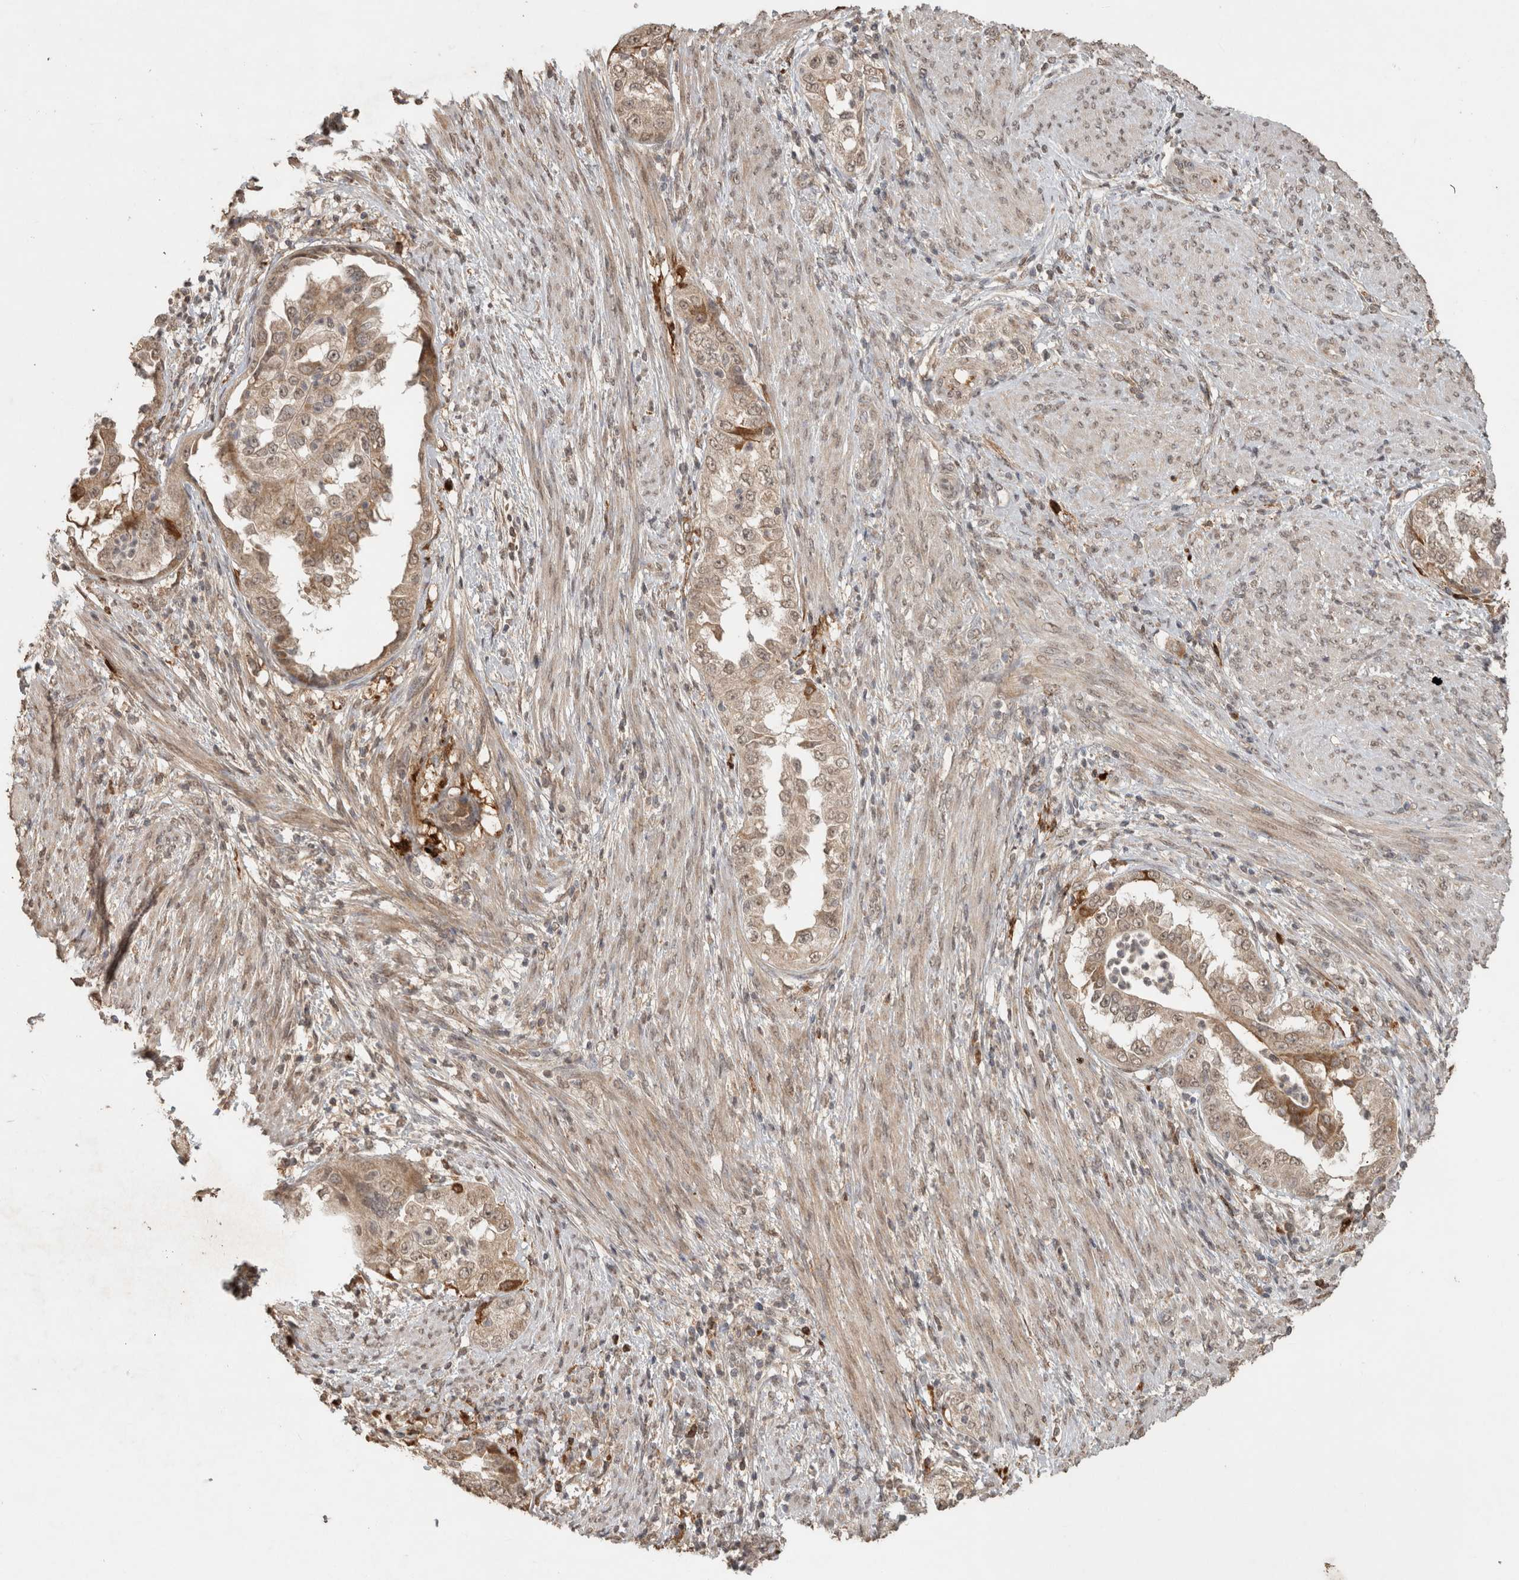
{"staining": {"intensity": "weak", "quantity": ">75%", "location": "cytoplasmic/membranous"}, "tissue": "endometrial cancer", "cell_type": "Tumor cells", "image_type": "cancer", "snomed": [{"axis": "morphology", "description": "Adenocarcinoma, NOS"}, {"axis": "topography", "description": "Endometrium"}], "caption": "IHC of human endometrial adenocarcinoma shows low levels of weak cytoplasmic/membranous staining in approximately >75% of tumor cells.", "gene": "FAM3A", "patient": {"sex": "female", "age": 85}}